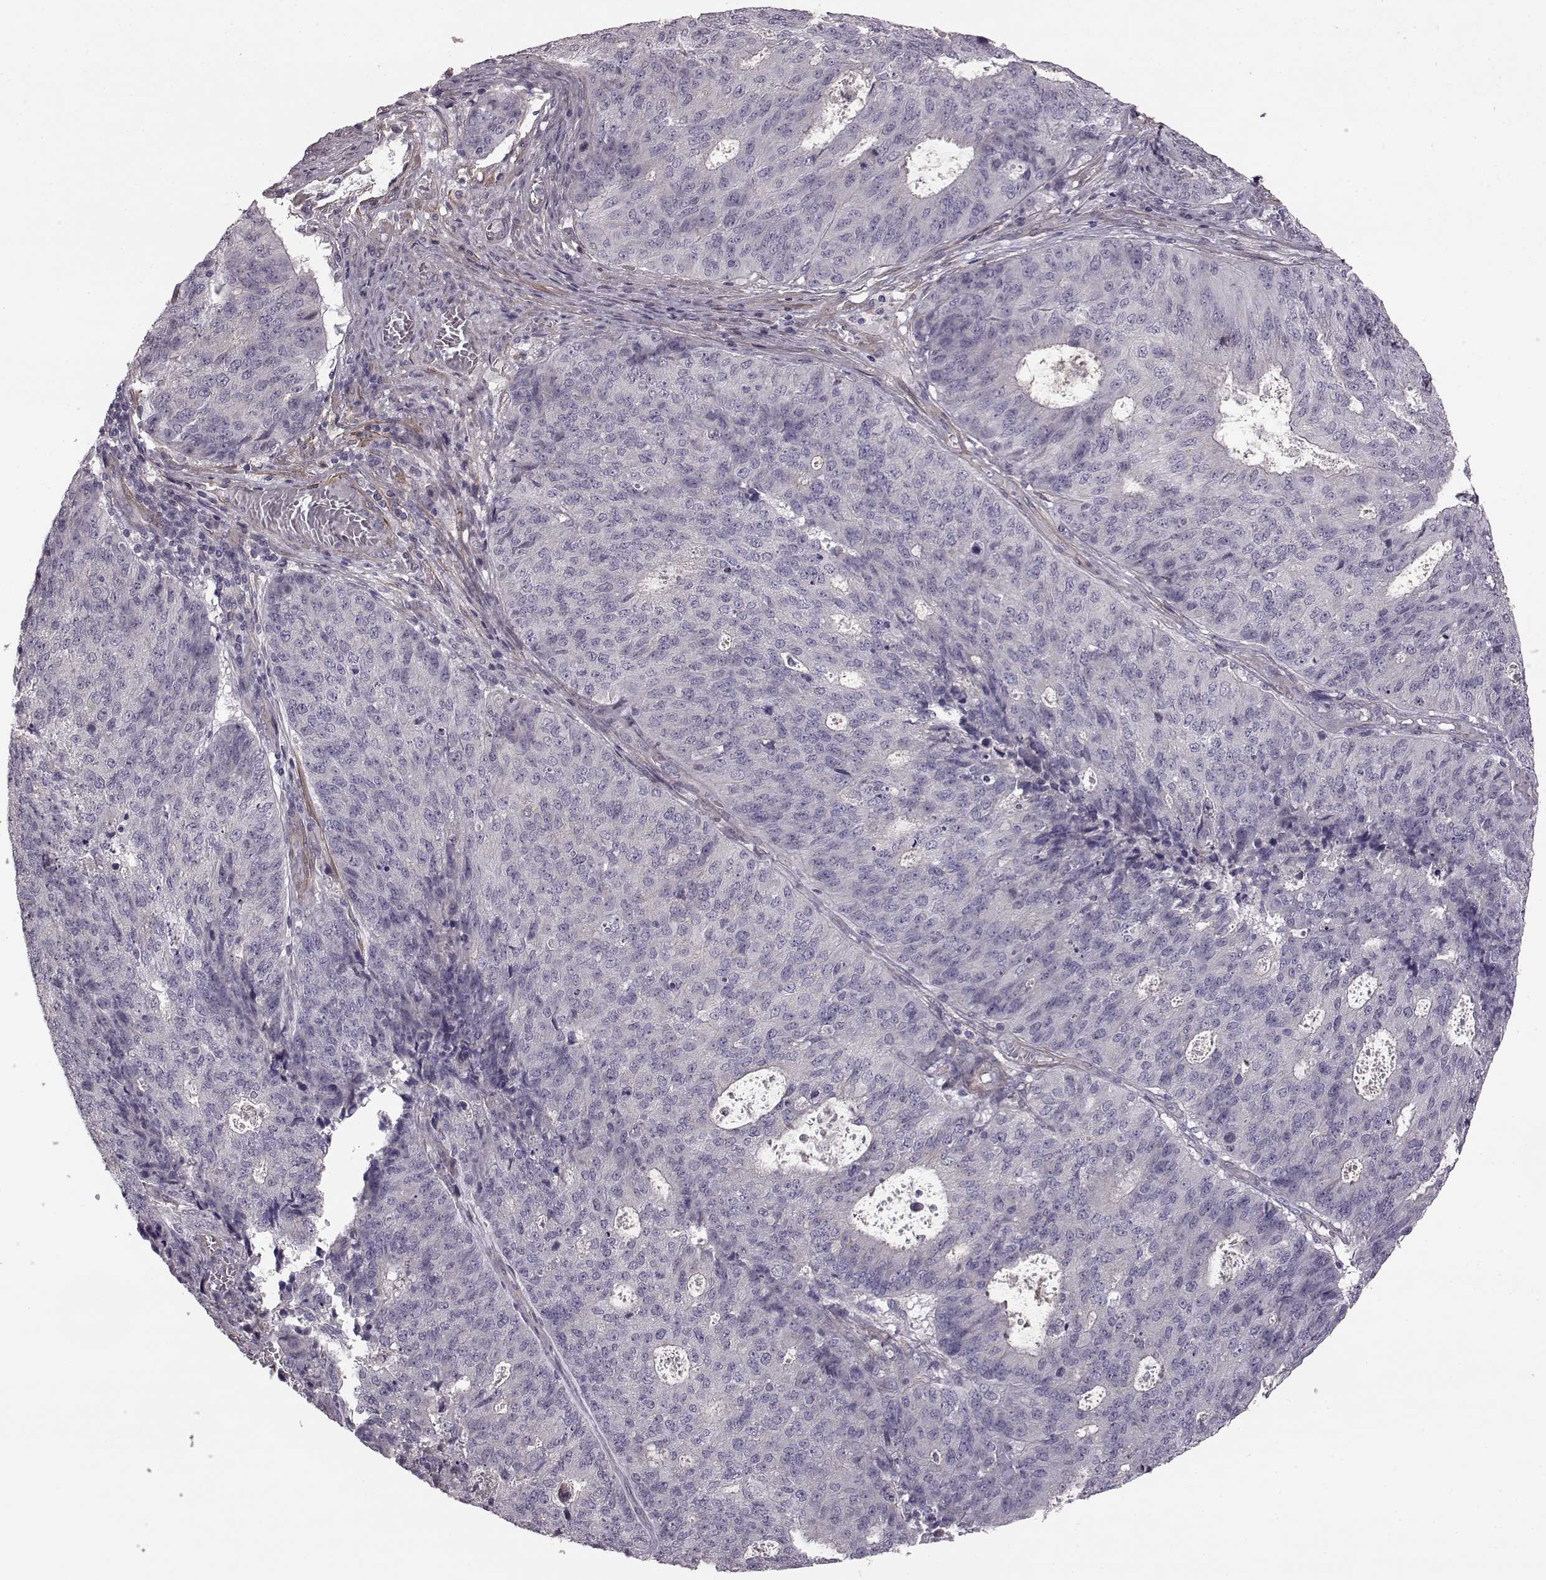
{"staining": {"intensity": "negative", "quantity": "none", "location": "none"}, "tissue": "endometrial cancer", "cell_type": "Tumor cells", "image_type": "cancer", "snomed": [{"axis": "morphology", "description": "Adenocarcinoma, NOS"}, {"axis": "topography", "description": "Endometrium"}], "caption": "High power microscopy photomicrograph of an IHC micrograph of endometrial cancer (adenocarcinoma), revealing no significant staining in tumor cells. The staining was performed using DAB (3,3'-diaminobenzidine) to visualize the protein expression in brown, while the nuclei were stained in blue with hematoxylin (Magnification: 20x).", "gene": "GRK1", "patient": {"sex": "female", "age": 82}}